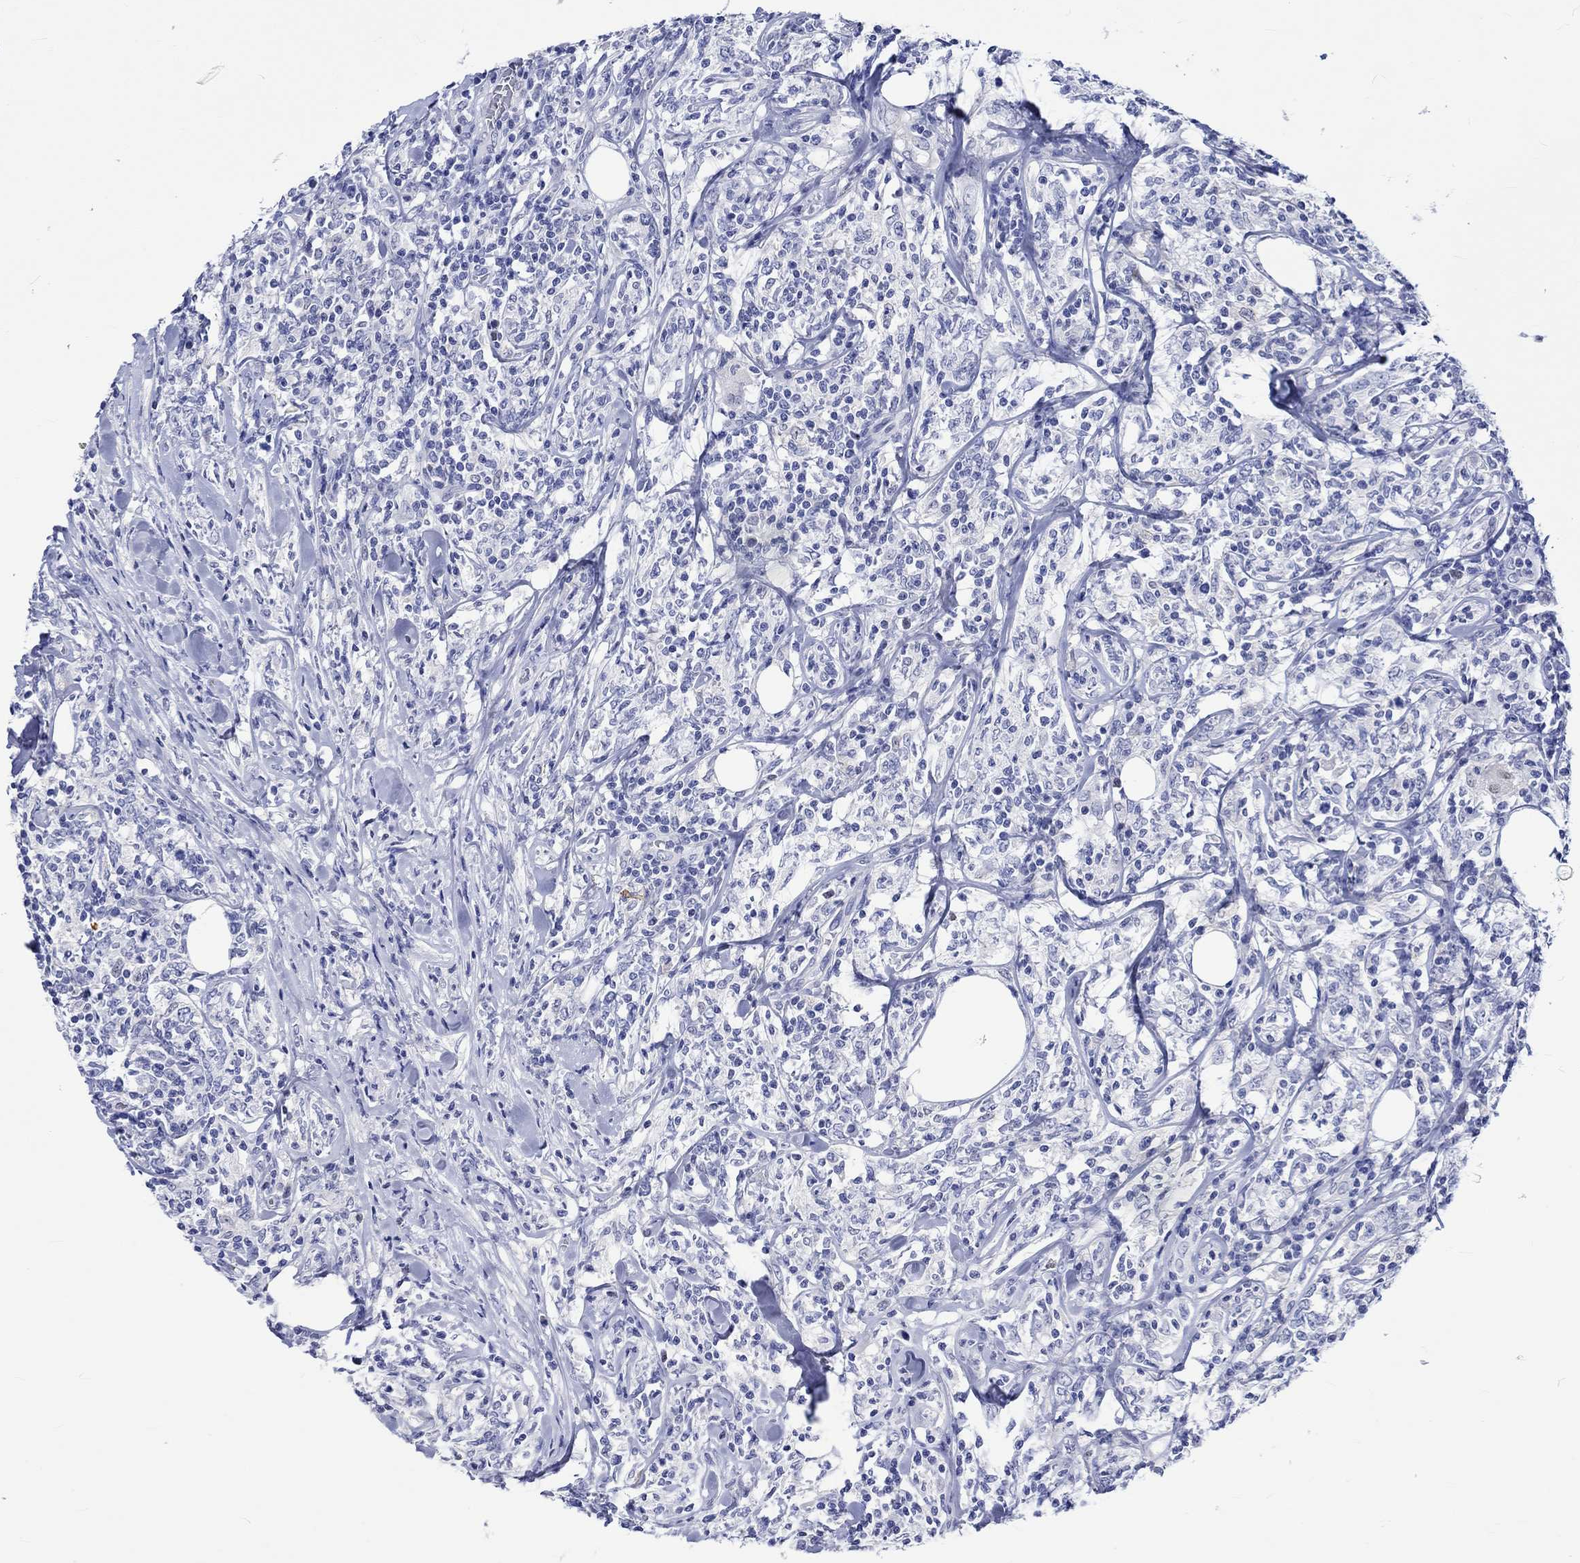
{"staining": {"intensity": "negative", "quantity": "none", "location": "none"}, "tissue": "lymphoma", "cell_type": "Tumor cells", "image_type": "cancer", "snomed": [{"axis": "morphology", "description": "Malignant lymphoma, non-Hodgkin's type, High grade"}, {"axis": "topography", "description": "Lymph node"}], "caption": "Human malignant lymphoma, non-Hodgkin's type (high-grade) stained for a protein using IHC shows no staining in tumor cells.", "gene": "KLHL35", "patient": {"sex": "female", "age": 84}}